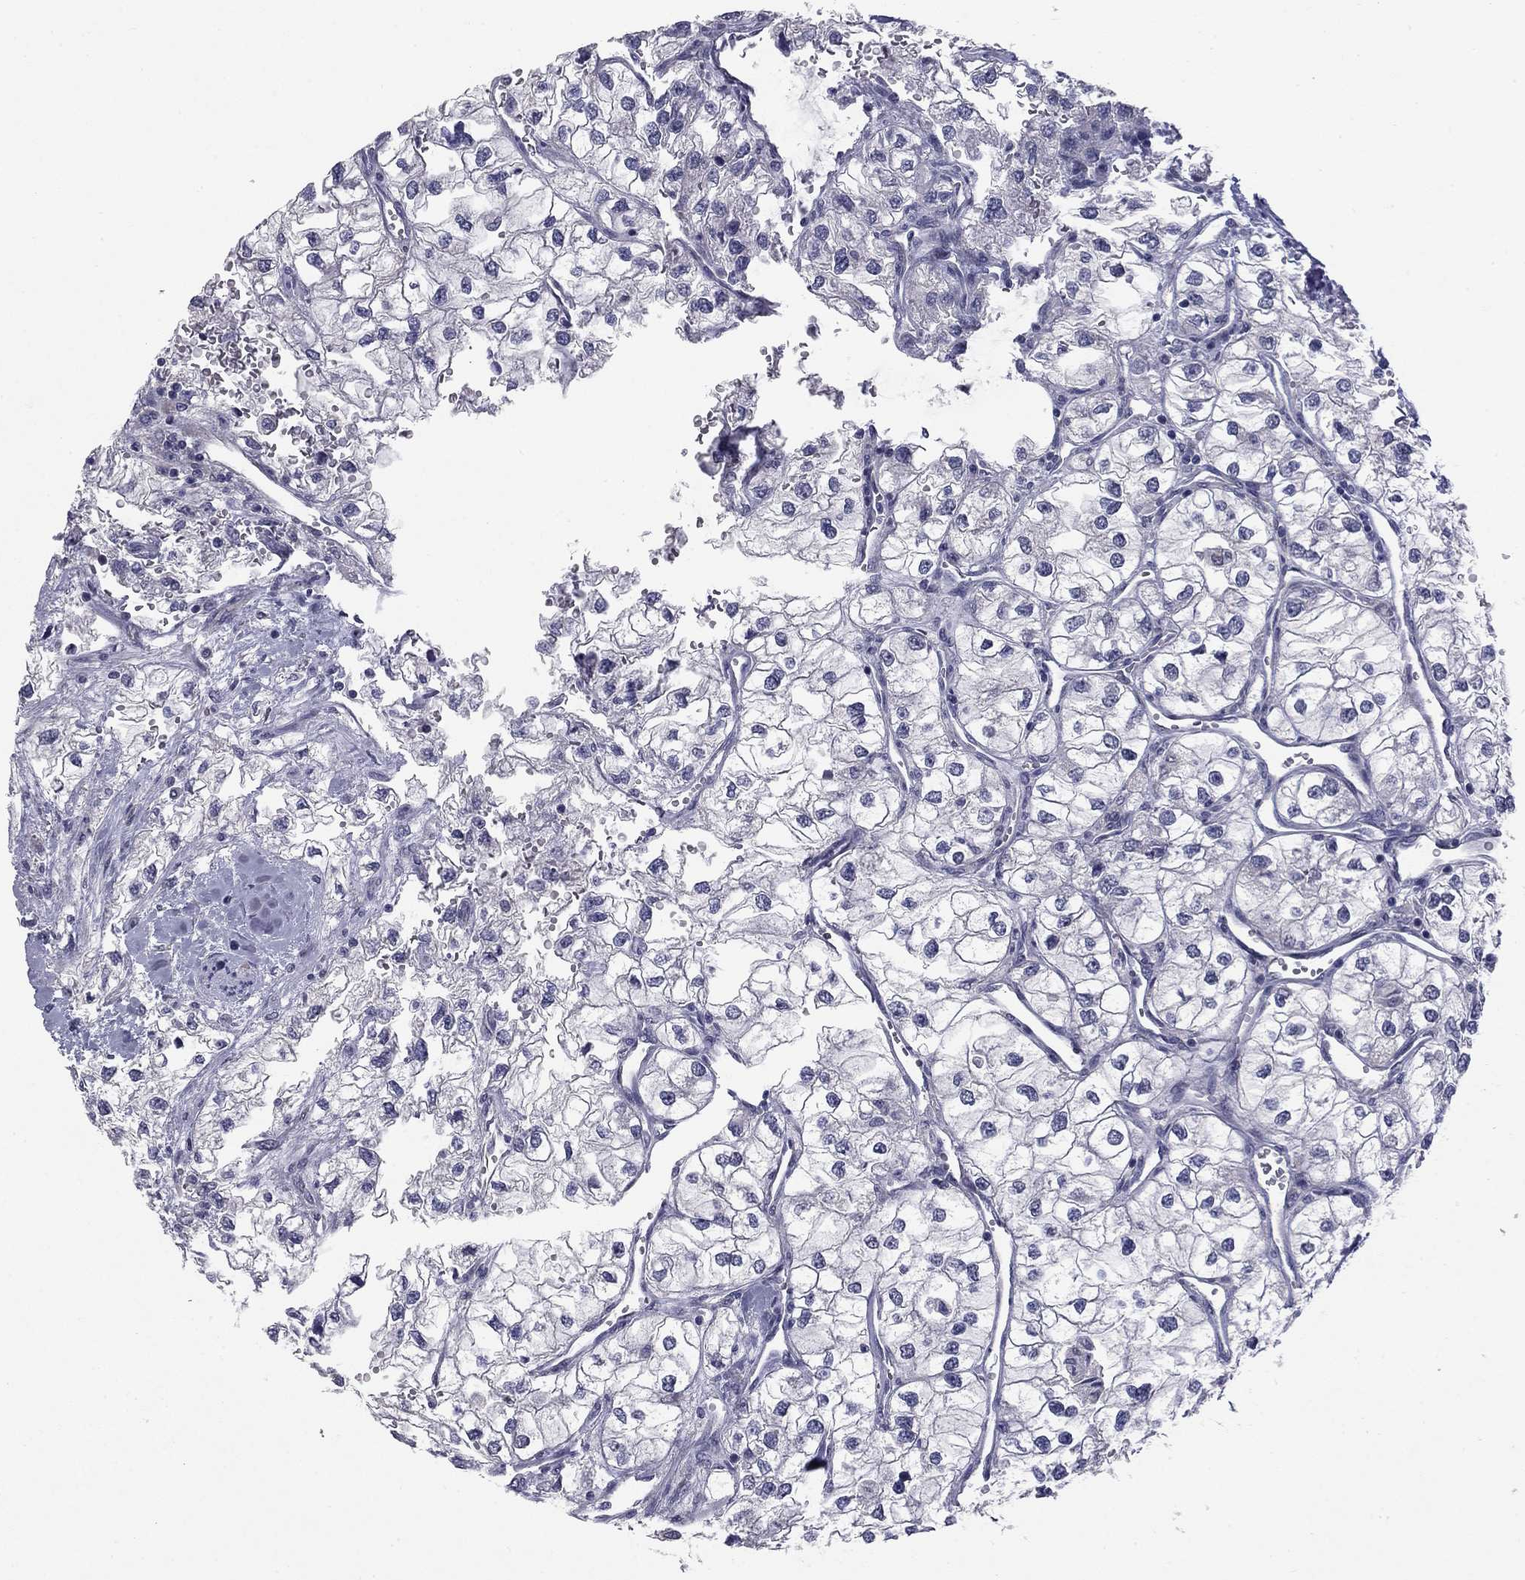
{"staining": {"intensity": "negative", "quantity": "none", "location": "none"}, "tissue": "renal cancer", "cell_type": "Tumor cells", "image_type": "cancer", "snomed": [{"axis": "morphology", "description": "Adenocarcinoma, NOS"}, {"axis": "topography", "description": "Kidney"}], "caption": "Immunohistochemical staining of renal cancer exhibits no significant staining in tumor cells.", "gene": "PRRT2", "patient": {"sex": "male", "age": 59}}